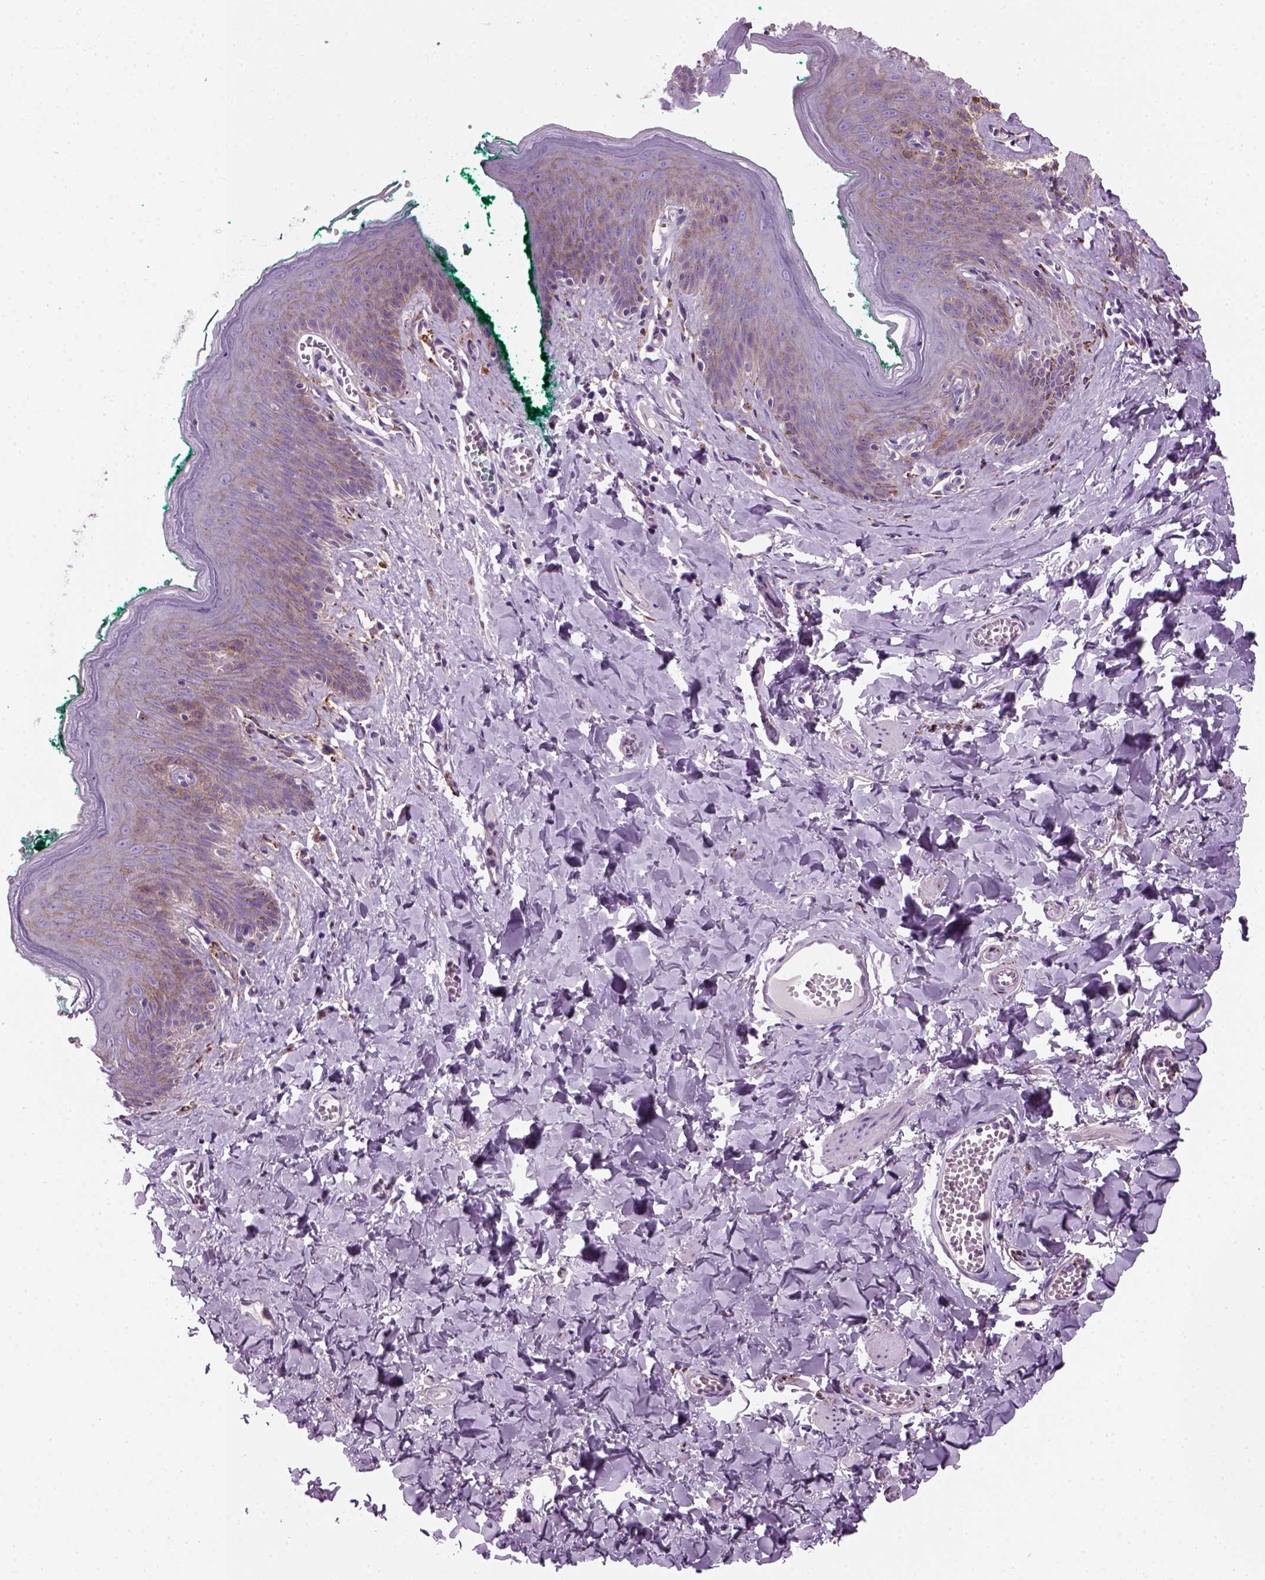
{"staining": {"intensity": "moderate", "quantity": "<25%", "location": "cytoplasmic/membranous"}, "tissue": "skin", "cell_type": "Epidermal cells", "image_type": "normal", "snomed": [{"axis": "morphology", "description": "Normal tissue, NOS"}, {"axis": "topography", "description": "Vulva"}, {"axis": "topography", "description": "Peripheral nerve tissue"}], "caption": "Immunohistochemical staining of normal human skin shows <25% levels of moderate cytoplasmic/membranous protein expression in approximately <25% of epidermal cells.", "gene": "MARCKS", "patient": {"sex": "female", "age": 66}}